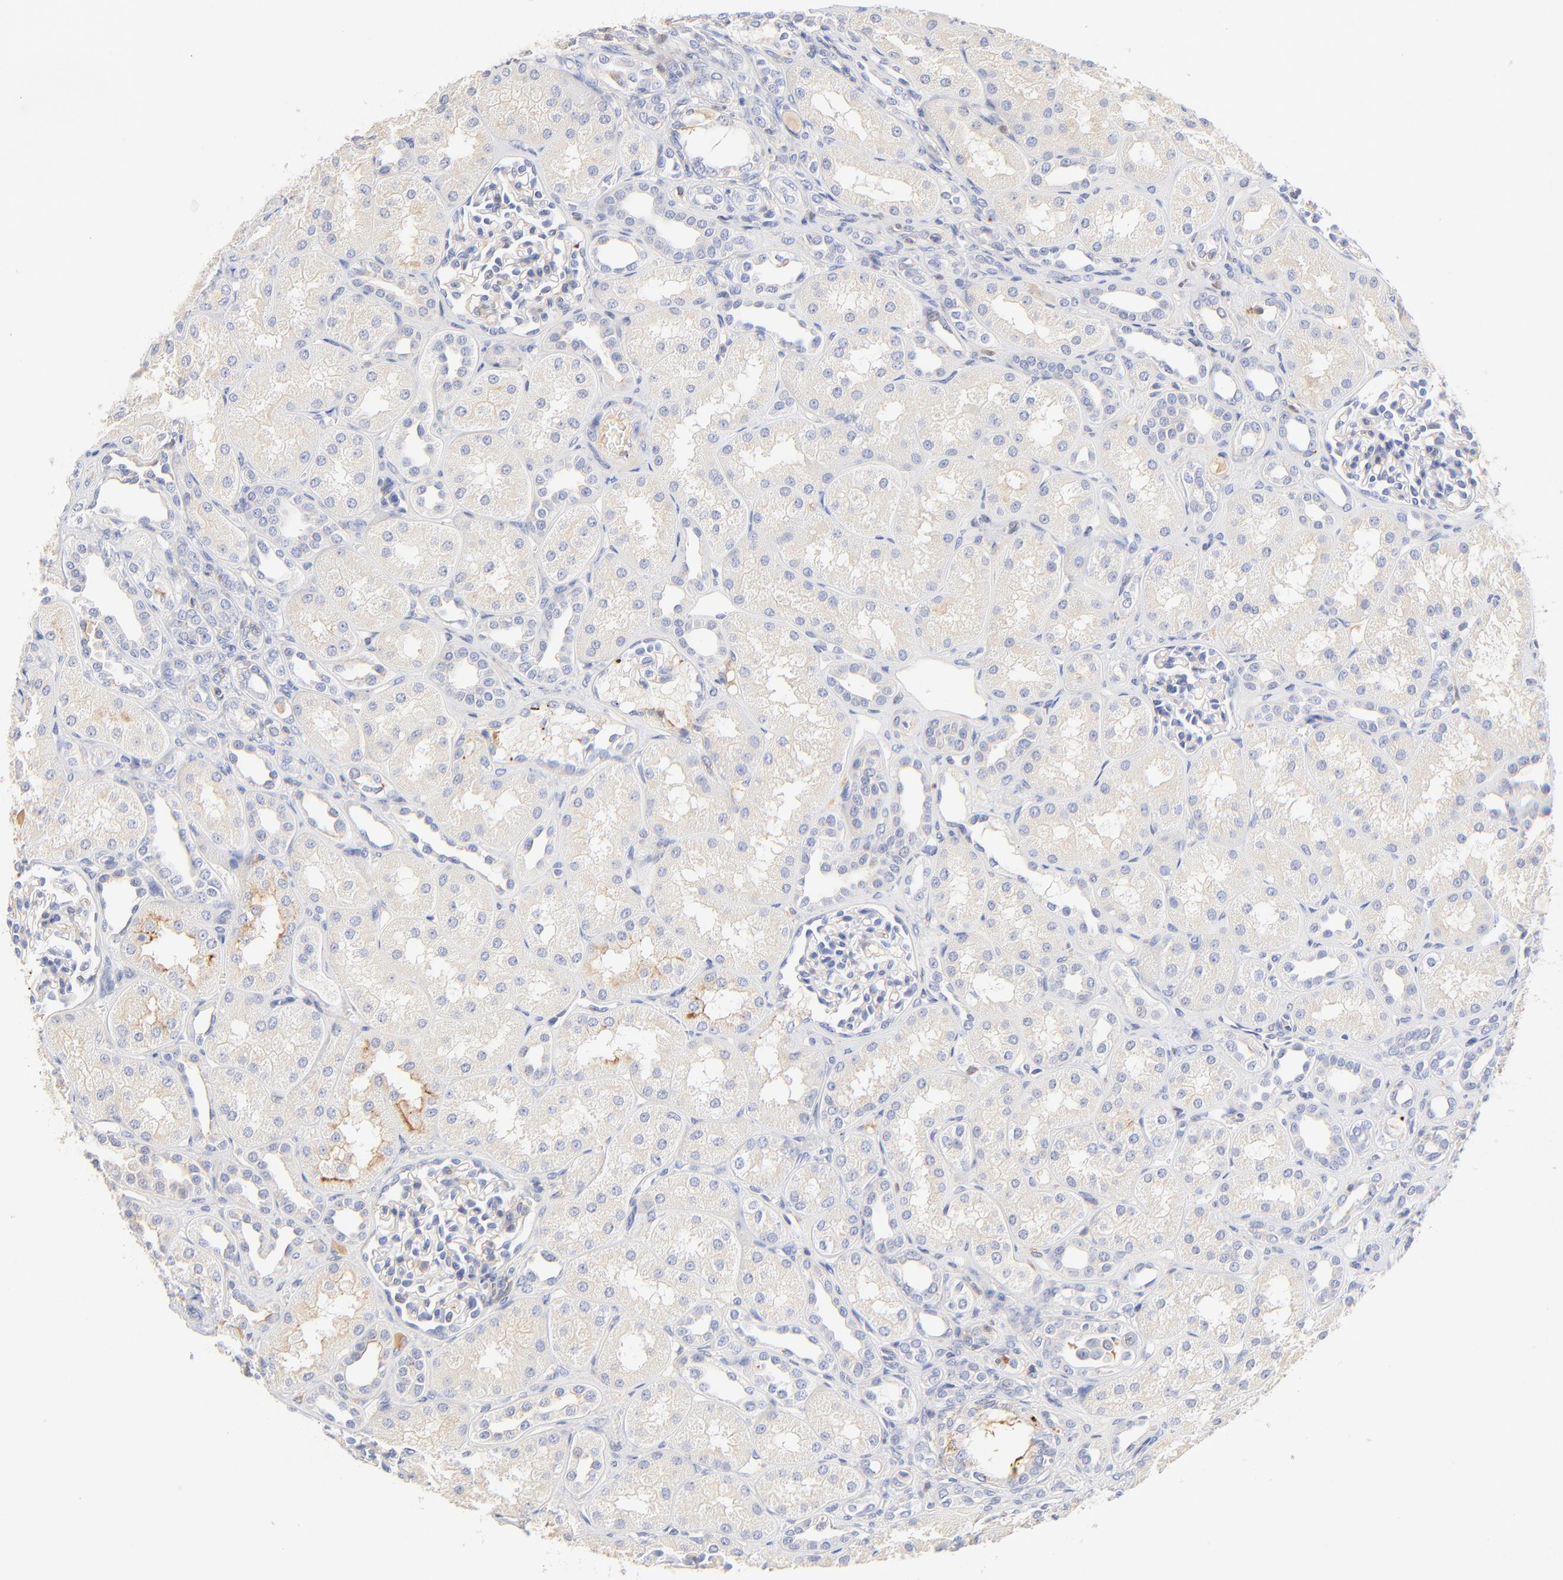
{"staining": {"intensity": "negative", "quantity": "none", "location": "none"}, "tissue": "kidney", "cell_type": "Cells in glomeruli", "image_type": "normal", "snomed": [{"axis": "morphology", "description": "Normal tissue, NOS"}, {"axis": "topography", "description": "Kidney"}], "caption": "Cells in glomeruli are negative for brown protein staining in benign kidney. (Stains: DAB (3,3'-diaminobenzidine) immunohistochemistry (IHC) with hematoxylin counter stain, Microscopy: brightfield microscopy at high magnification).", "gene": "MDGA2", "patient": {"sex": "male", "age": 7}}